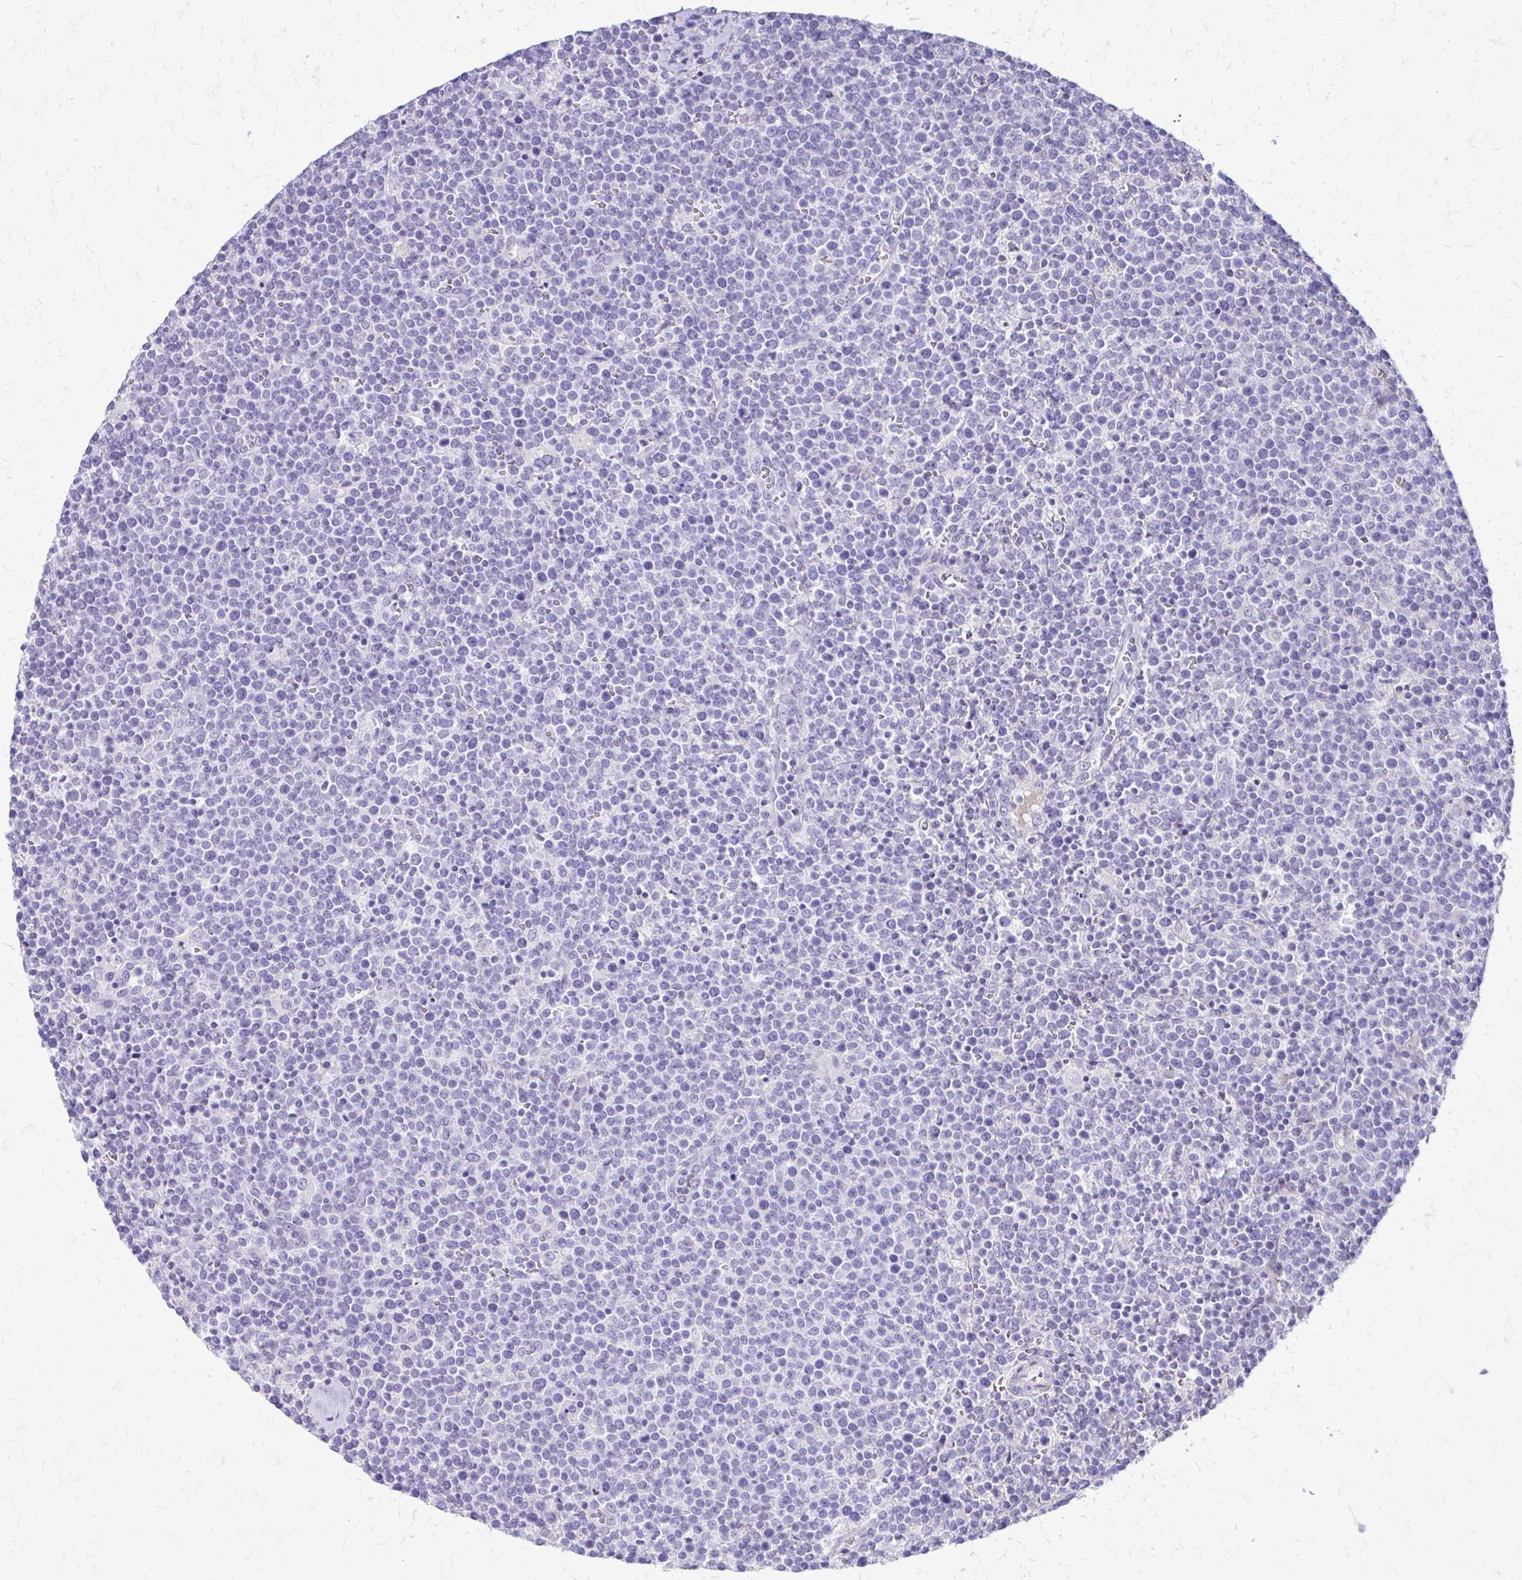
{"staining": {"intensity": "negative", "quantity": "none", "location": "none"}, "tissue": "lymphoma", "cell_type": "Tumor cells", "image_type": "cancer", "snomed": [{"axis": "morphology", "description": "Malignant lymphoma, non-Hodgkin's type, High grade"}, {"axis": "topography", "description": "Lymph node"}], "caption": "The histopathology image exhibits no staining of tumor cells in lymphoma.", "gene": "SIGLEC11", "patient": {"sex": "male", "age": 61}}